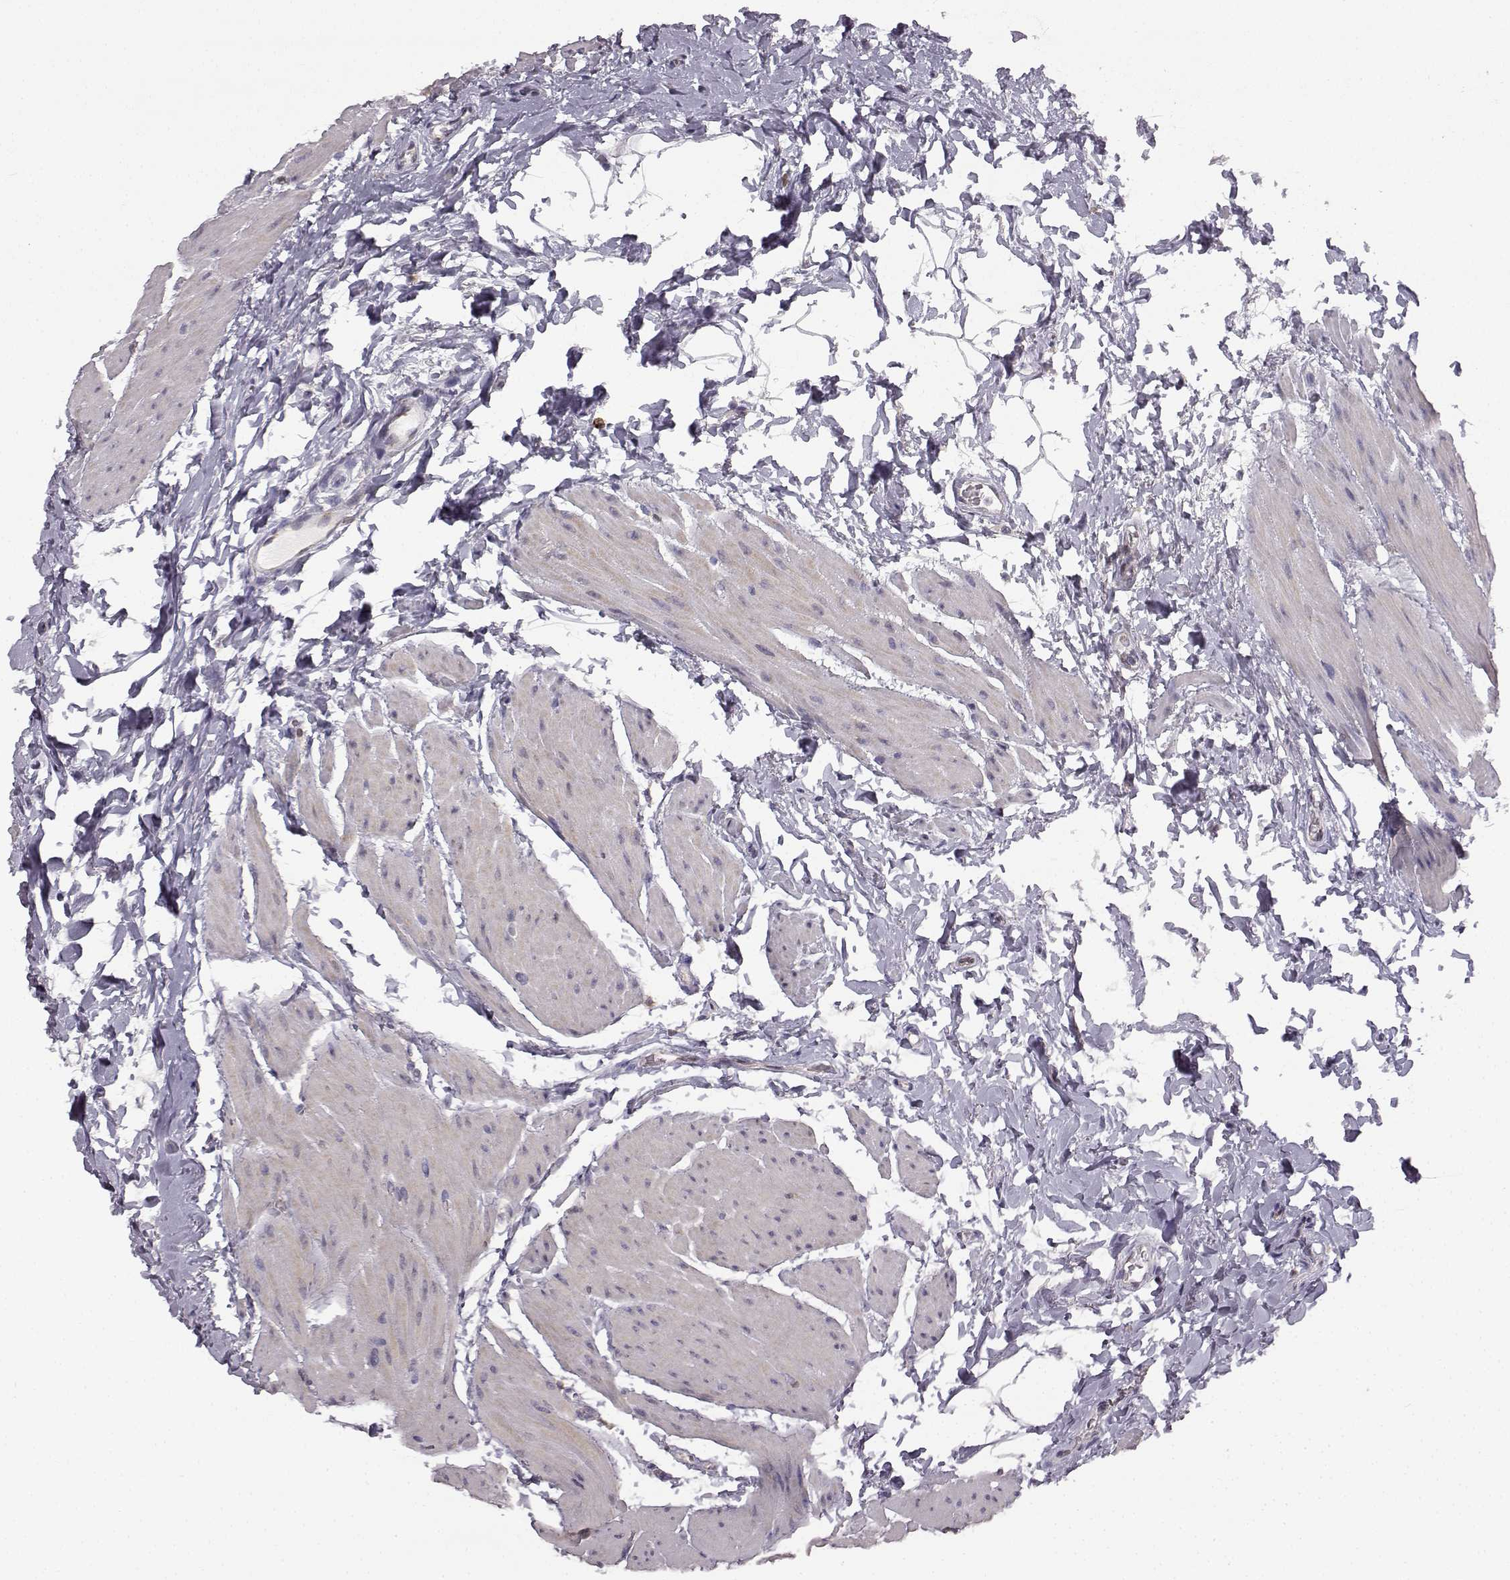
{"staining": {"intensity": "weak", "quantity": ">75%", "location": "cytoplasmic/membranous"}, "tissue": "urinary bladder", "cell_type": "Urothelial cells", "image_type": "normal", "snomed": [{"axis": "morphology", "description": "Normal tissue, NOS"}, {"axis": "topography", "description": "Urinary bladder"}], "caption": "A brown stain highlights weak cytoplasmic/membranous expression of a protein in urothelial cells of benign urinary bladder.", "gene": "SPAG17", "patient": {"sex": "male", "age": 69}}